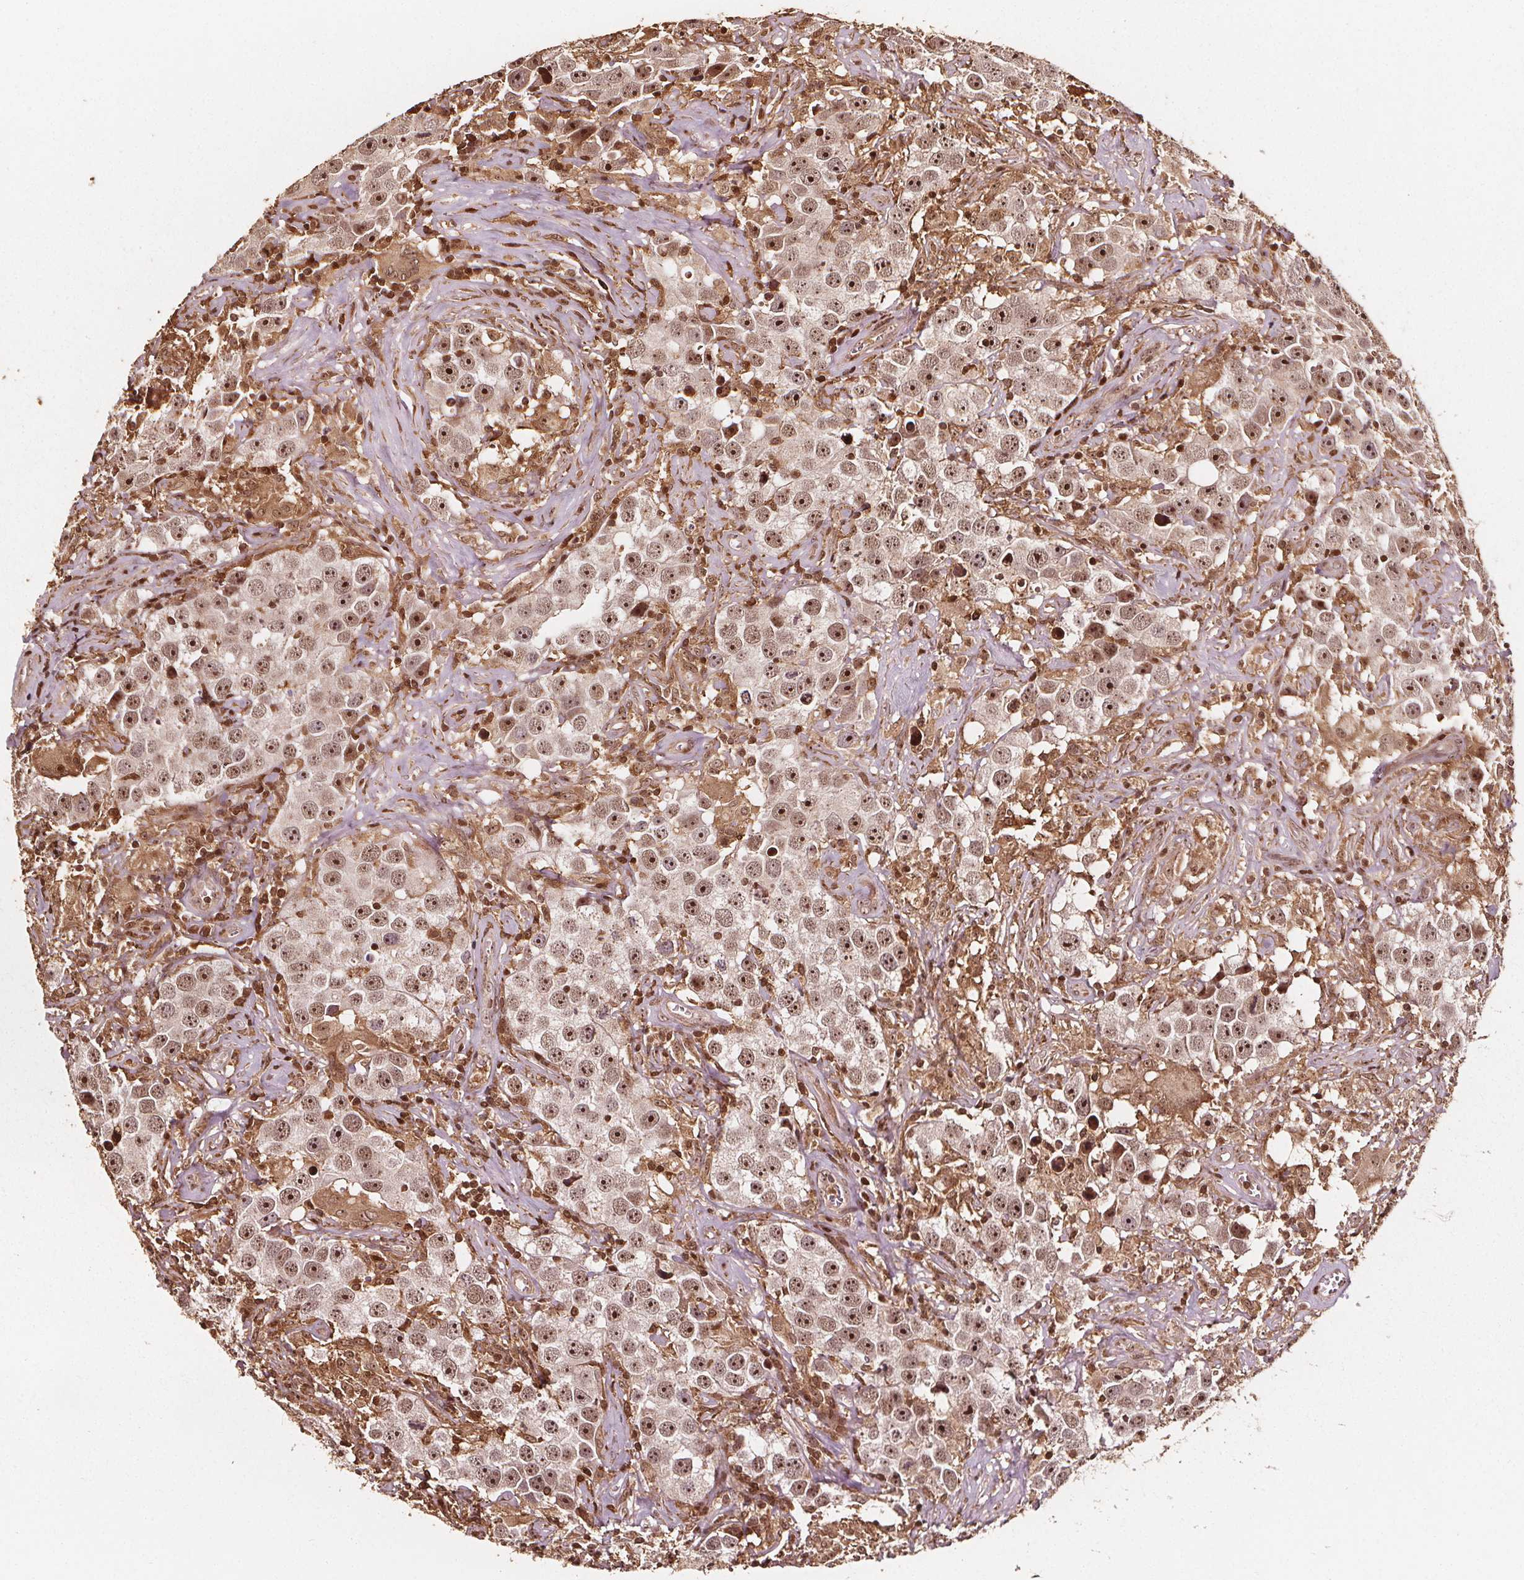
{"staining": {"intensity": "moderate", "quantity": ">75%", "location": "nuclear"}, "tissue": "testis cancer", "cell_type": "Tumor cells", "image_type": "cancer", "snomed": [{"axis": "morphology", "description": "Seminoma, NOS"}, {"axis": "topography", "description": "Testis"}], "caption": "Protein expression analysis of human testis cancer (seminoma) reveals moderate nuclear expression in about >75% of tumor cells. Nuclei are stained in blue.", "gene": "EXOSC9", "patient": {"sex": "male", "age": 49}}